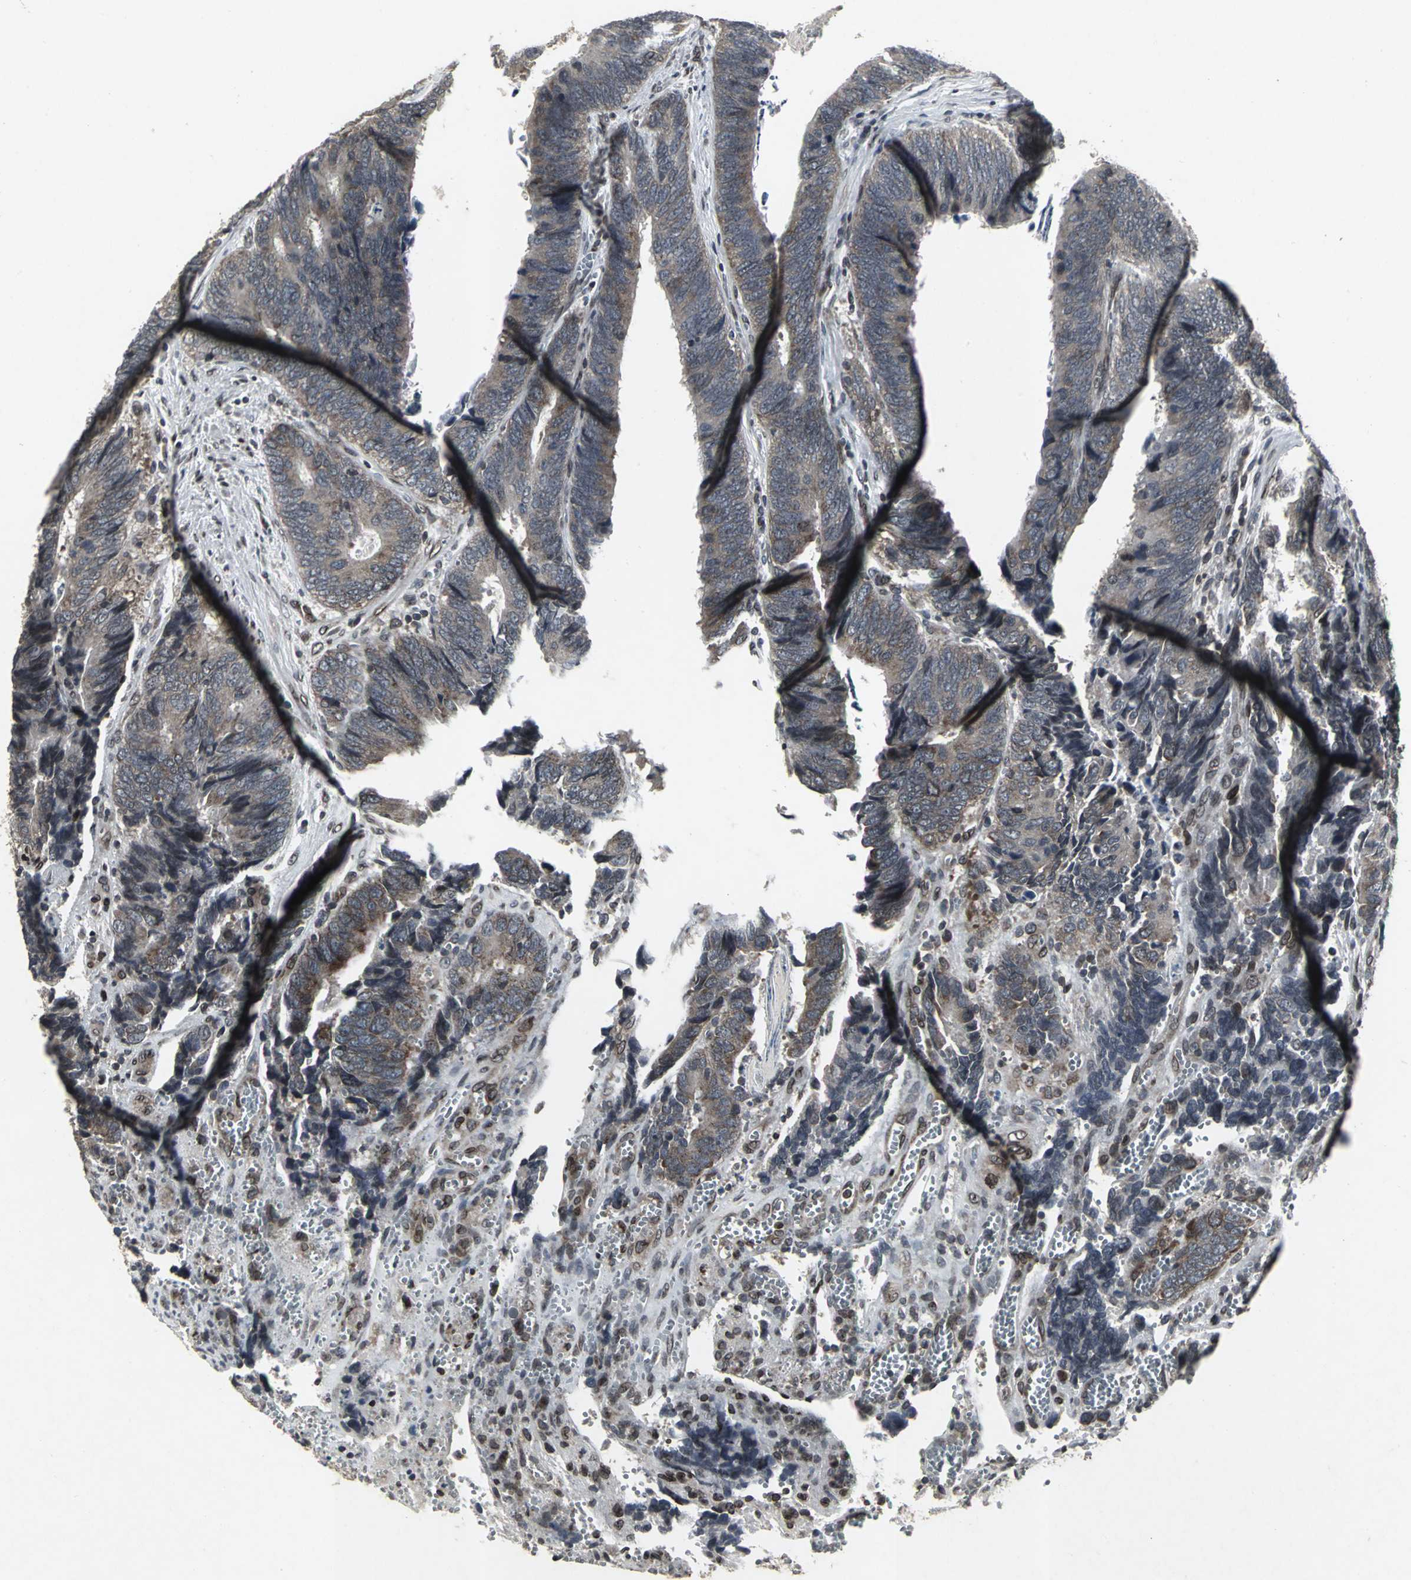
{"staining": {"intensity": "moderate", "quantity": ">75%", "location": "cytoplasmic/membranous"}, "tissue": "colorectal cancer", "cell_type": "Tumor cells", "image_type": "cancer", "snomed": [{"axis": "morphology", "description": "Adenocarcinoma, NOS"}, {"axis": "topography", "description": "Colon"}], "caption": "Protein positivity by immunohistochemistry displays moderate cytoplasmic/membranous staining in approximately >75% of tumor cells in colorectal adenocarcinoma. (DAB (3,3'-diaminobenzidine) IHC with brightfield microscopy, high magnification).", "gene": "SH2B3", "patient": {"sex": "male", "age": 72}}